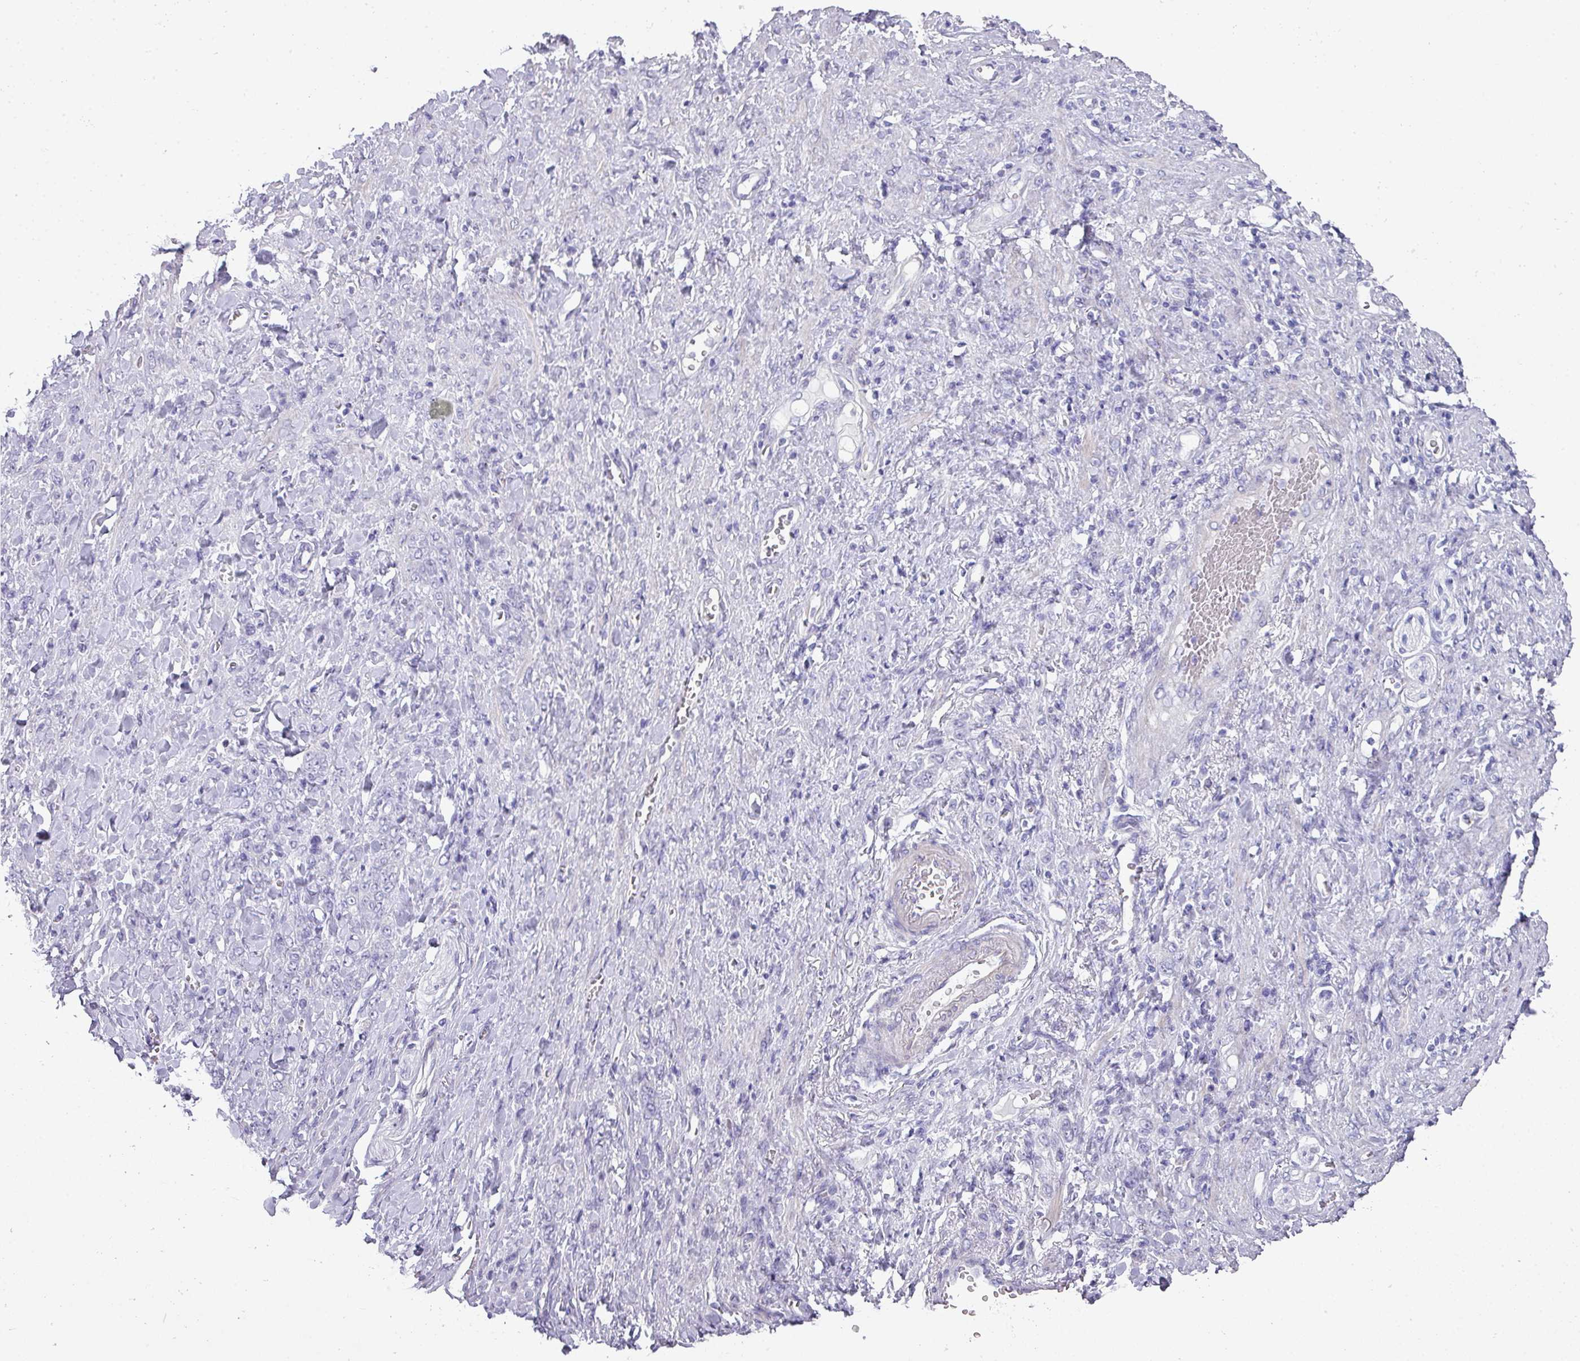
{"staining": {"intensity": "negative", "quantity": "none", "location": "none"}, "tissue": "stomach cancer", "cell_type": "Tumor cells", "image_type": "cancer", "snomed": [{"axis": "morphology", "description": "Normal tissue, NOS"}, {"axis": "morphology", "description": "Adenocarcinoma, NOS"}, {"axis": "topography", "description": "Stomach"}], "caption": "Tumor cells show no significant protein staining in stomach cancer (adenocarcinoma).", "gene": "GLI4", "patient": {"sex": "male", "age": 82}}